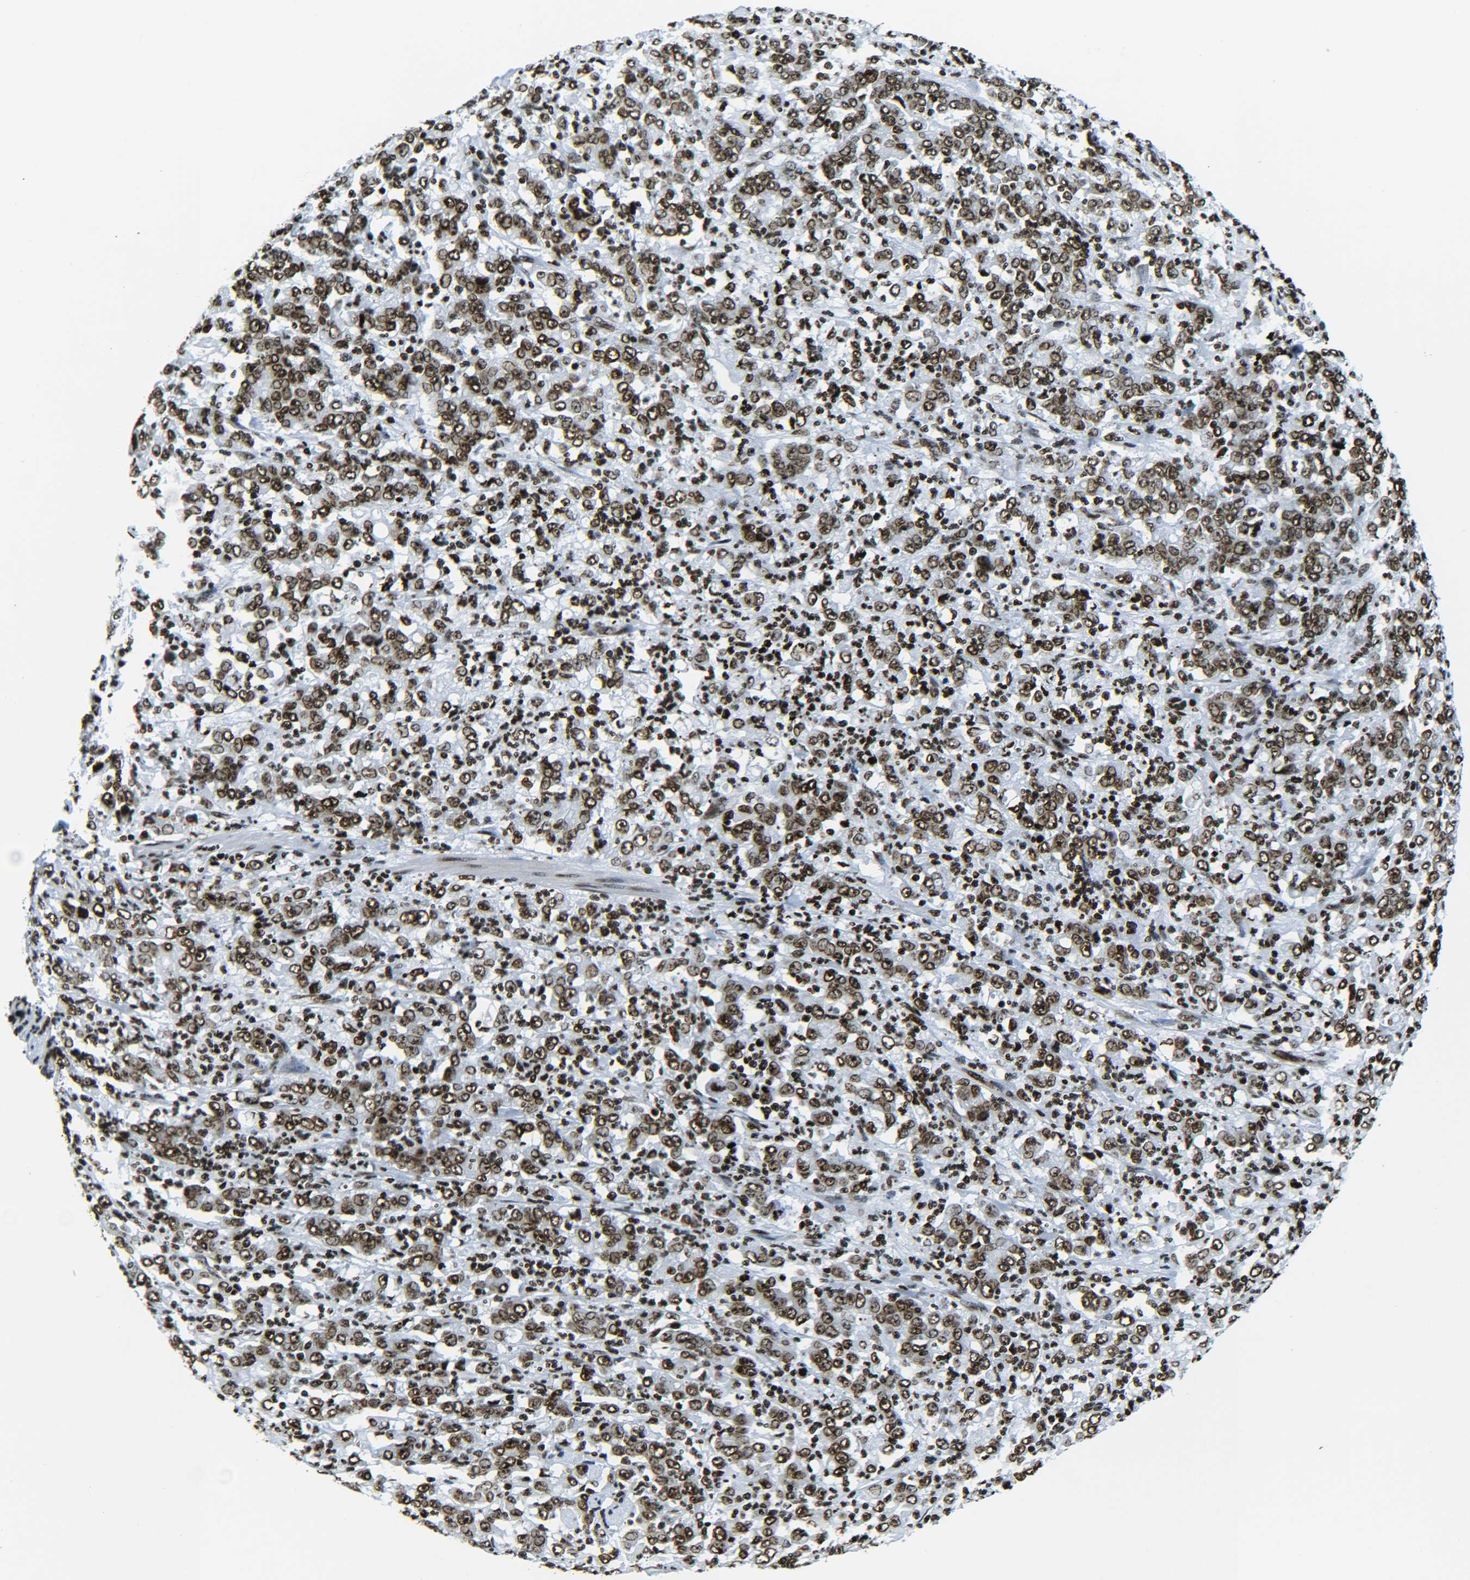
{"staining": {"intensity": "strong", "quantity": ">75%", "location": "nuclear"}, "tissue": "stomach cancer", "cell_type": "Tumor cells", "image_type": "cancer", "snomed": [{"axis": "morphology", "description": "Adenocarcinoma, NOS"}, {"axis": "topography", "description": "Stomach, lower"}], "caption": "Protein staining of stomach adenocarcinoma tissue displays strong nuclear positivity in approximately >75% of tumor cells. (DAB IHC, brown staining for protein, blue staining for nuclei).", "gene": "H2AX", "patient": {"sex": "female", "age": 71}}